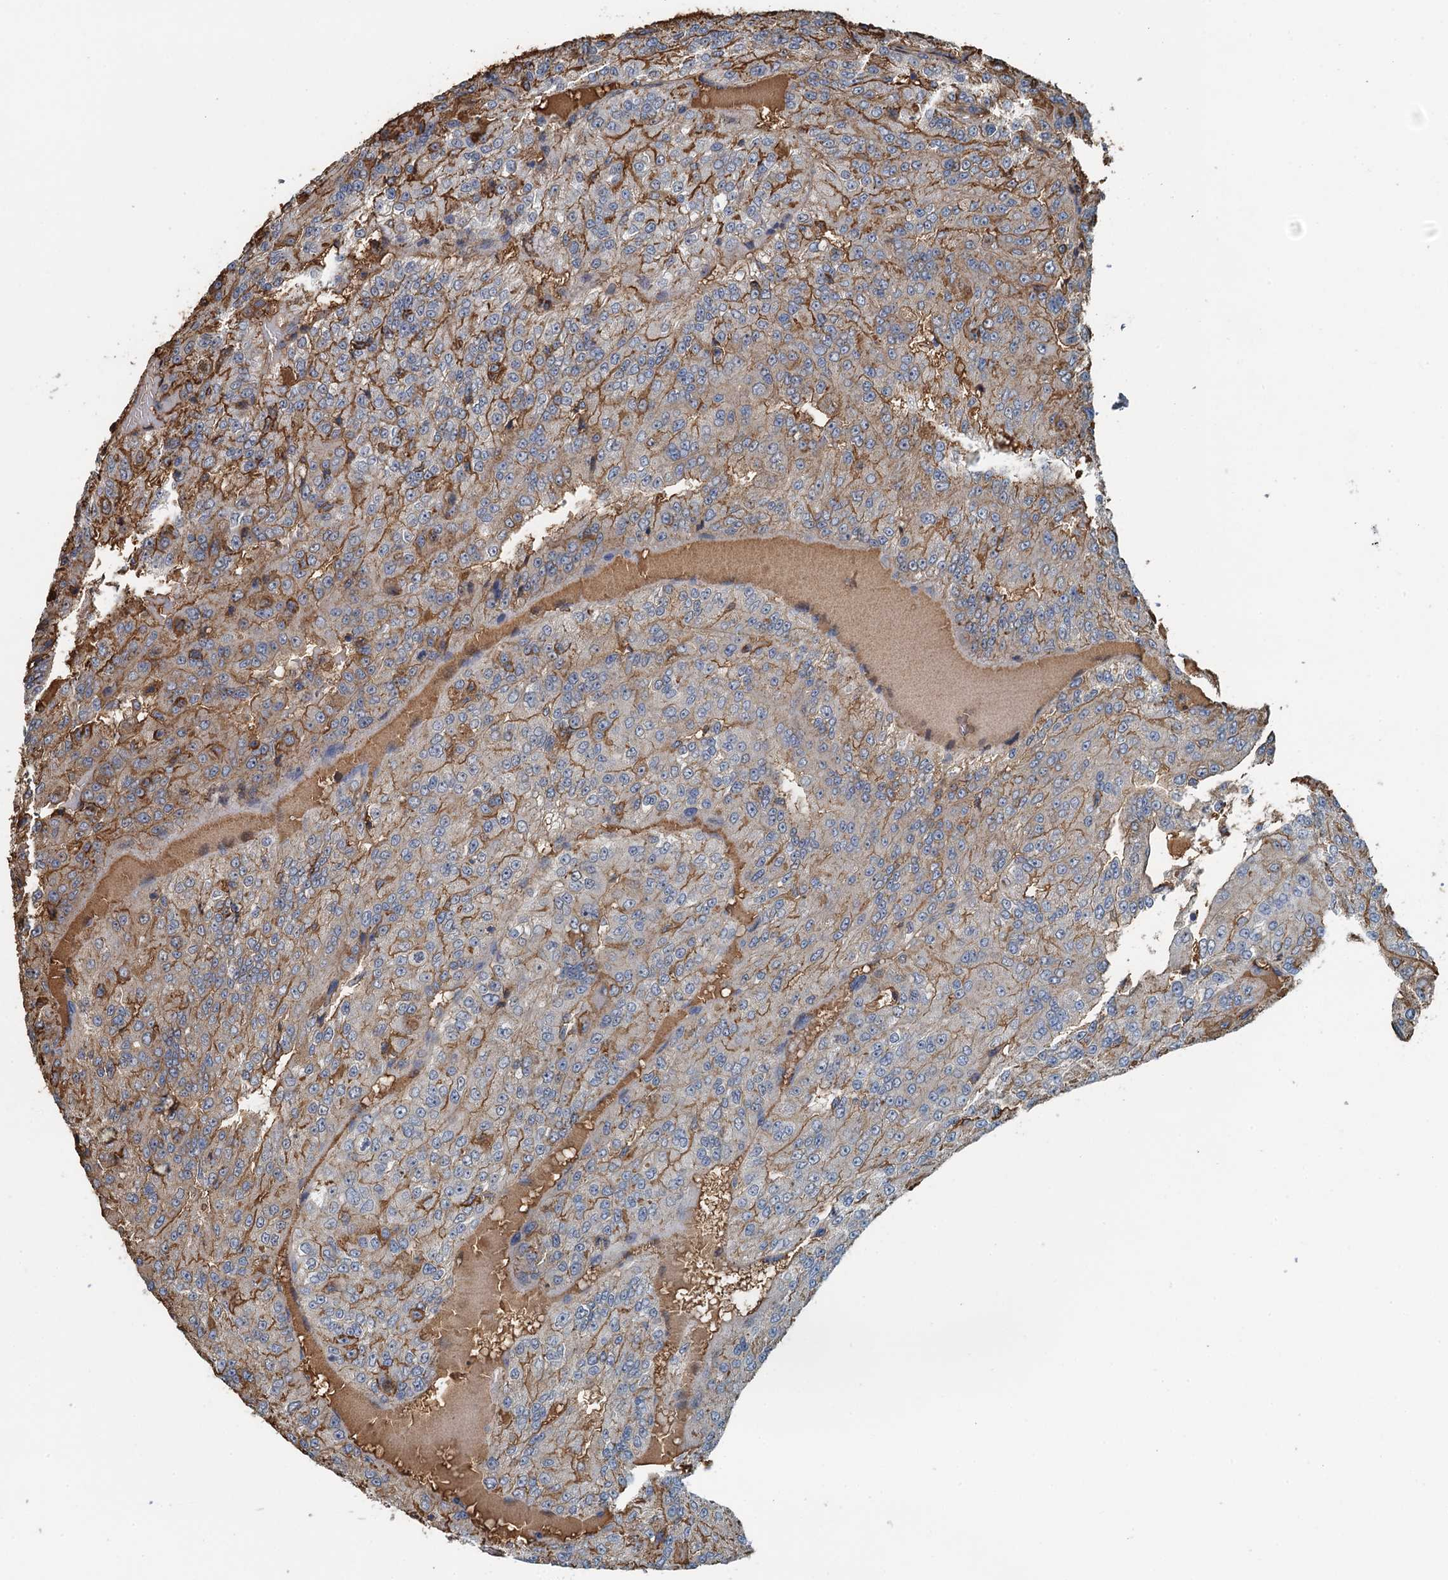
{"staining": {"intensity": "negative", "quantity": "none", "location": "none"}, "tissue": "renal cancer", "cell_type": "Tumor cells", "image_type": "cancer", "snomed": [{"axis": "morphology", "description": "Adenocarcinoma, NOS"}, {"axis": "topography", "description": "Kidney"}], "caption": "This is an immunohistochemistry (IHC) photomicrograph of human adenocarcinoma (renal). There is no expression in tumor cells.", "gene": "LSM14B", "patient": {"sex": "female", "age": 63}}